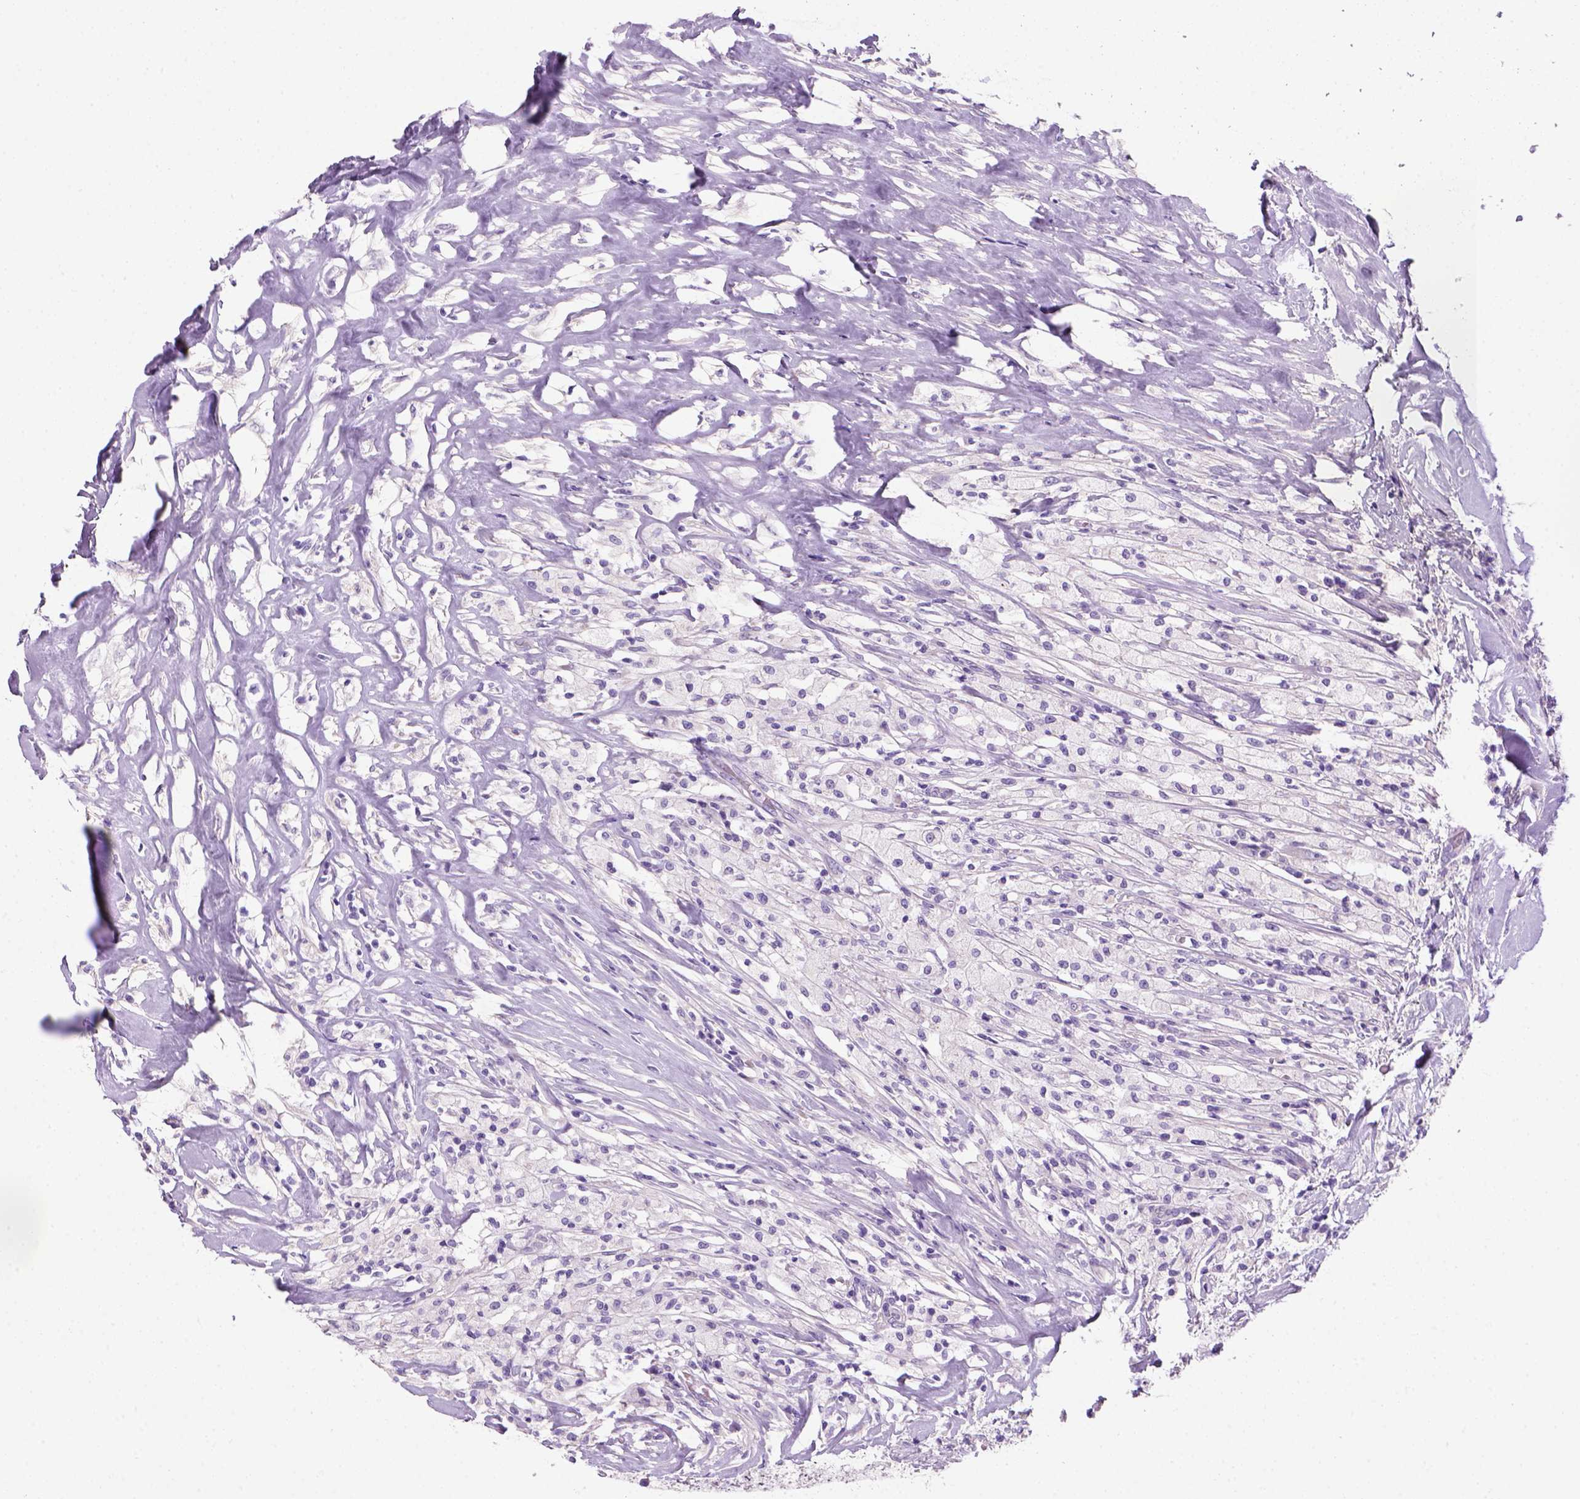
{"staining": {"intensity": "negative", "quantity": "none", "location": "none"}, "tissue": "testis cancer", "cell_type": "Tumor cells", "image_type": "cancer", "snomed": [{"axis": "morphology", "description": "Necrosis, NOS"}, {"axis": "morphology", "description": "Carcinoma, Embryonal, NOS"}, {"axis": "topography", "description": "Testis"}], "caption": "High power microscopy image of an immunohistochemistry micrograph of testis cancer, revealing no significant staining in tumor cells.", "gene": "ARHGEF33", "patient": {"sex": "male", "age": 19}}